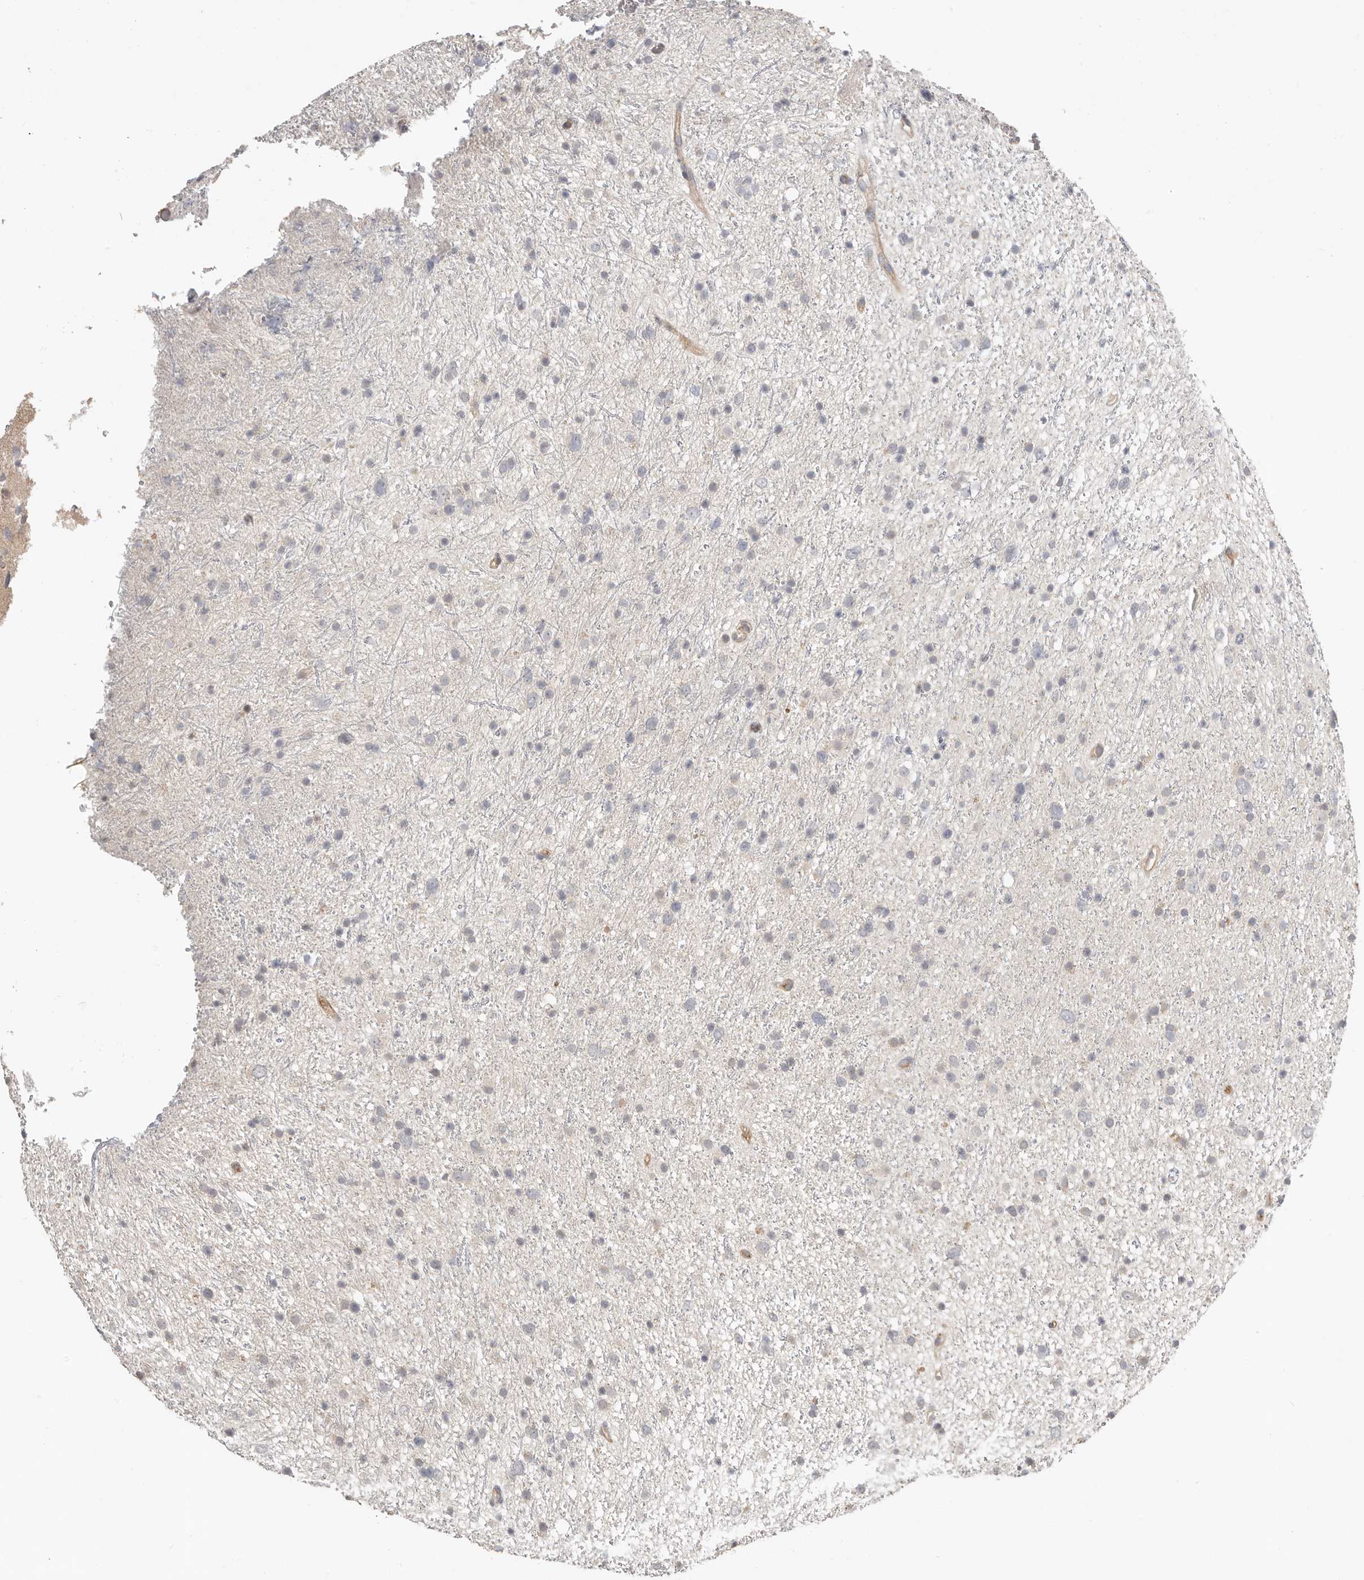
{"staining": {"intensity": "negative", "quantity": "none", "location": "none"}, "tissue": "glioma", "cell_type": "Tumor cells", "image_type": "cancer", "snomed": [{"axis": "morphology", "description": "Glioma, malignant, Low grade"}, {"axis": "topography", "description": "Cerebral cortex"}], "caption": "There is no significant positivity in tumor cells of glioma.", "gene": "MTFR2", "patient": {"sex": "female", "age": 39}}